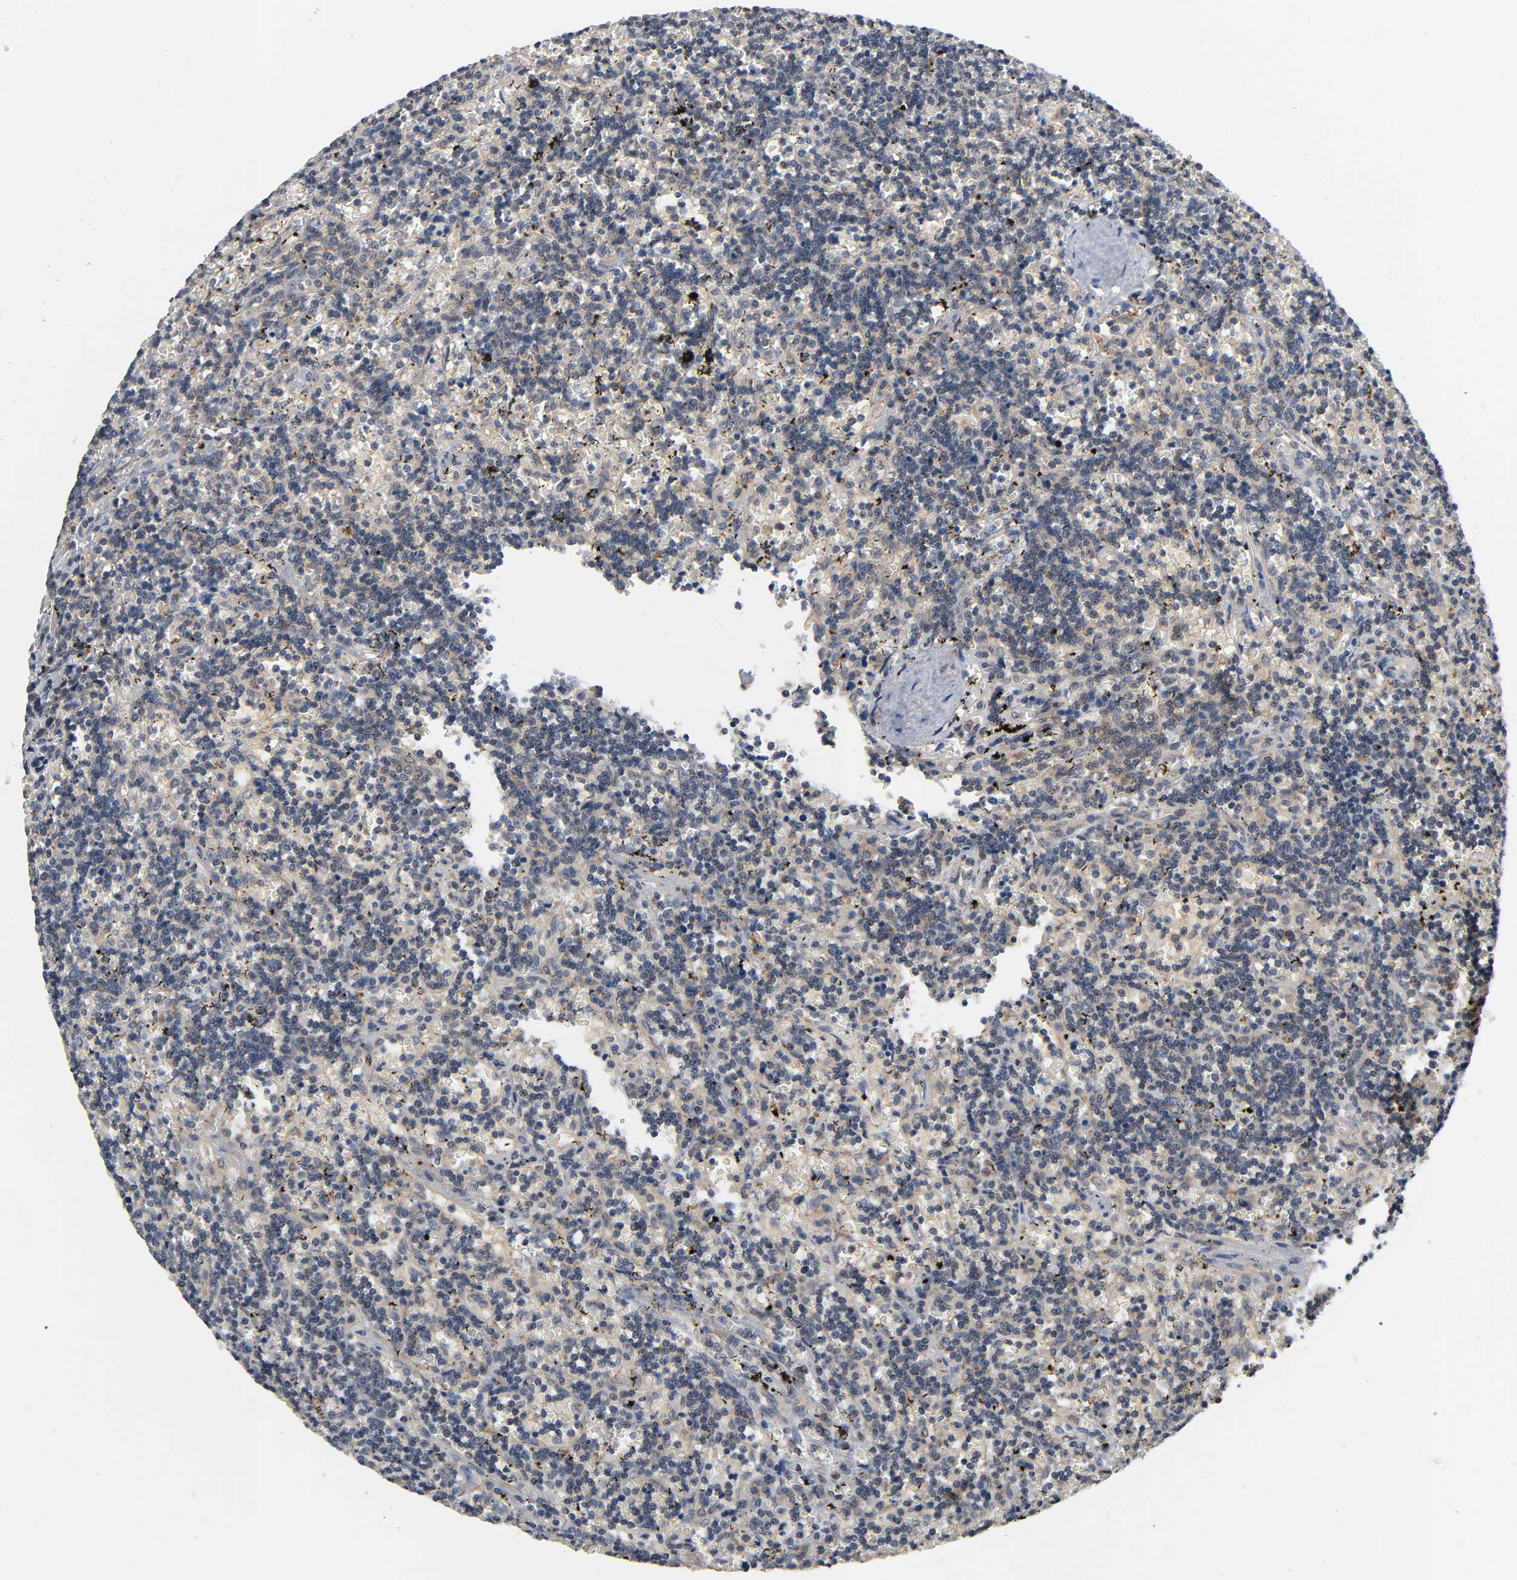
{"staining": {"intensity": "weak", "quantity": "<25%", "location": "cytoplasmic/membranous"}, "tissue": "lymphoma", "cell_type": "Tumor cells", "image_type": "cancer", "snomed": [{"axis": "morphology", "description": "Malignant lymphoma, non-Hodgkin's type, Low grade"}, {"axis": "topography", "description": "Spleen"}], "caption": "Immunohistochemical staining of human lymphoma demonstrates no significant positivity in tumor cells.", "gene": "MAPK8", "patient": {"sex": "male", "age": 60}}